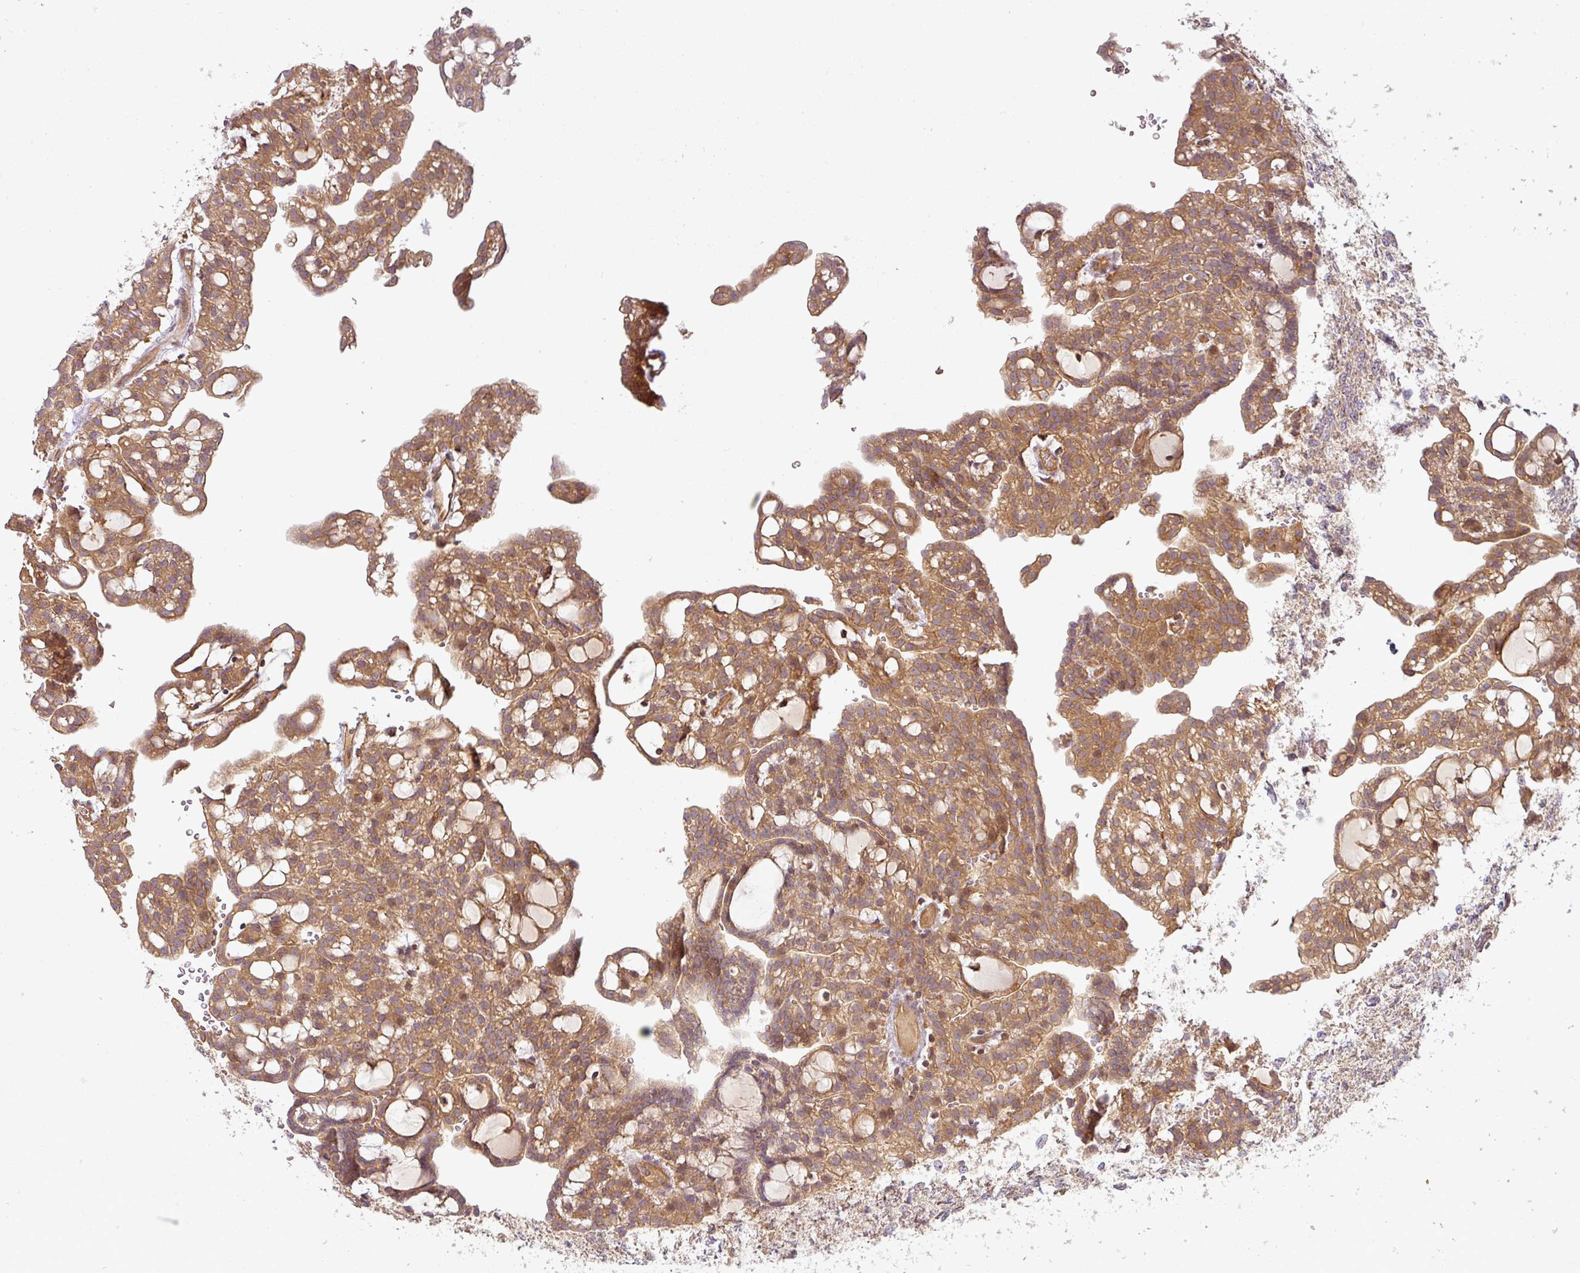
{"staining": {"intensity": "moderate", "quantity": ">75%", "location": "cytoplasmic/membranous"}, "tissue": "renal cancer", "cell_type": "Tumor cells", "image_type": "cancer", "snomed": [{"axis": "morphology", "description": "Adenocarcinoma, NOS"}, {"axis": "topography", "description": "Kidney"}], "caption": "IHC of human renal cancer (adenocarcinoma) exhibits medium levels of moderate cytoplasmic/membranous expression in approximately >75% of tumor cells. (brown staining indicates protein expression, while blue staining denotes nuclei).", "gene": "RNF31", "patient": {"sex": "male", "age": 63}}